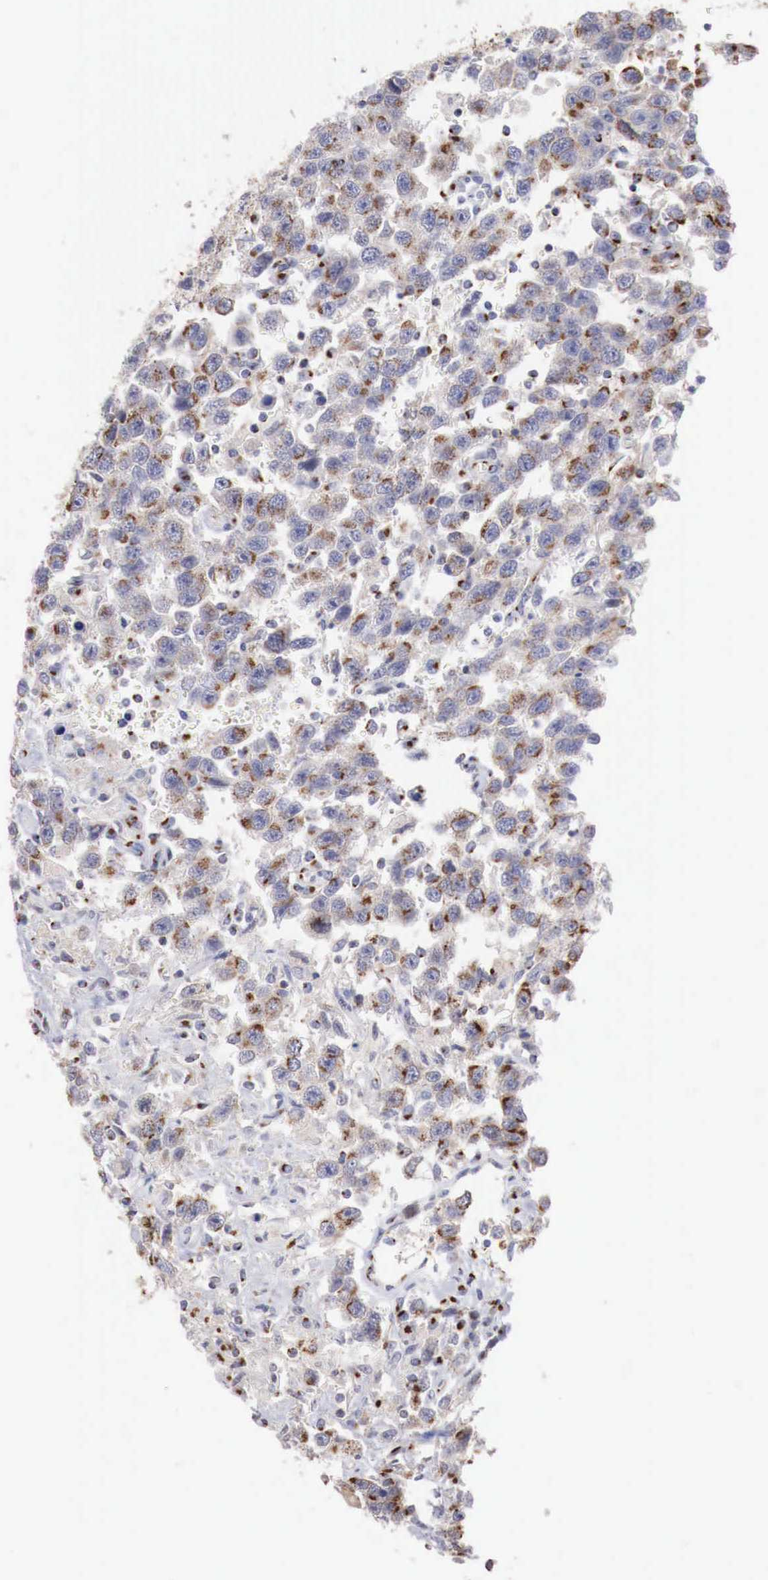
{"staining": {"intensity": "moderate", "quantity": ">75%", "location": "cytoplasmic/membranous"}, "tissue": "testis cancer", "cell_type": "Tumor cells", "image_type": "cancer", "snomed": [{"axis": "morphology", "description": "Seminoma, NOS"}, {"axis": "topography", "description": "Testis"}], "caption": "This micrograph displays immunohistochemistry (IHC) staining of human testis cancer (seminoma), with medium moderate cytoplasmic/membranous staining in approximately >75% of tumor cells.", "gene": "SYAP1", "patient": {"sex": "male", "age": 41}}